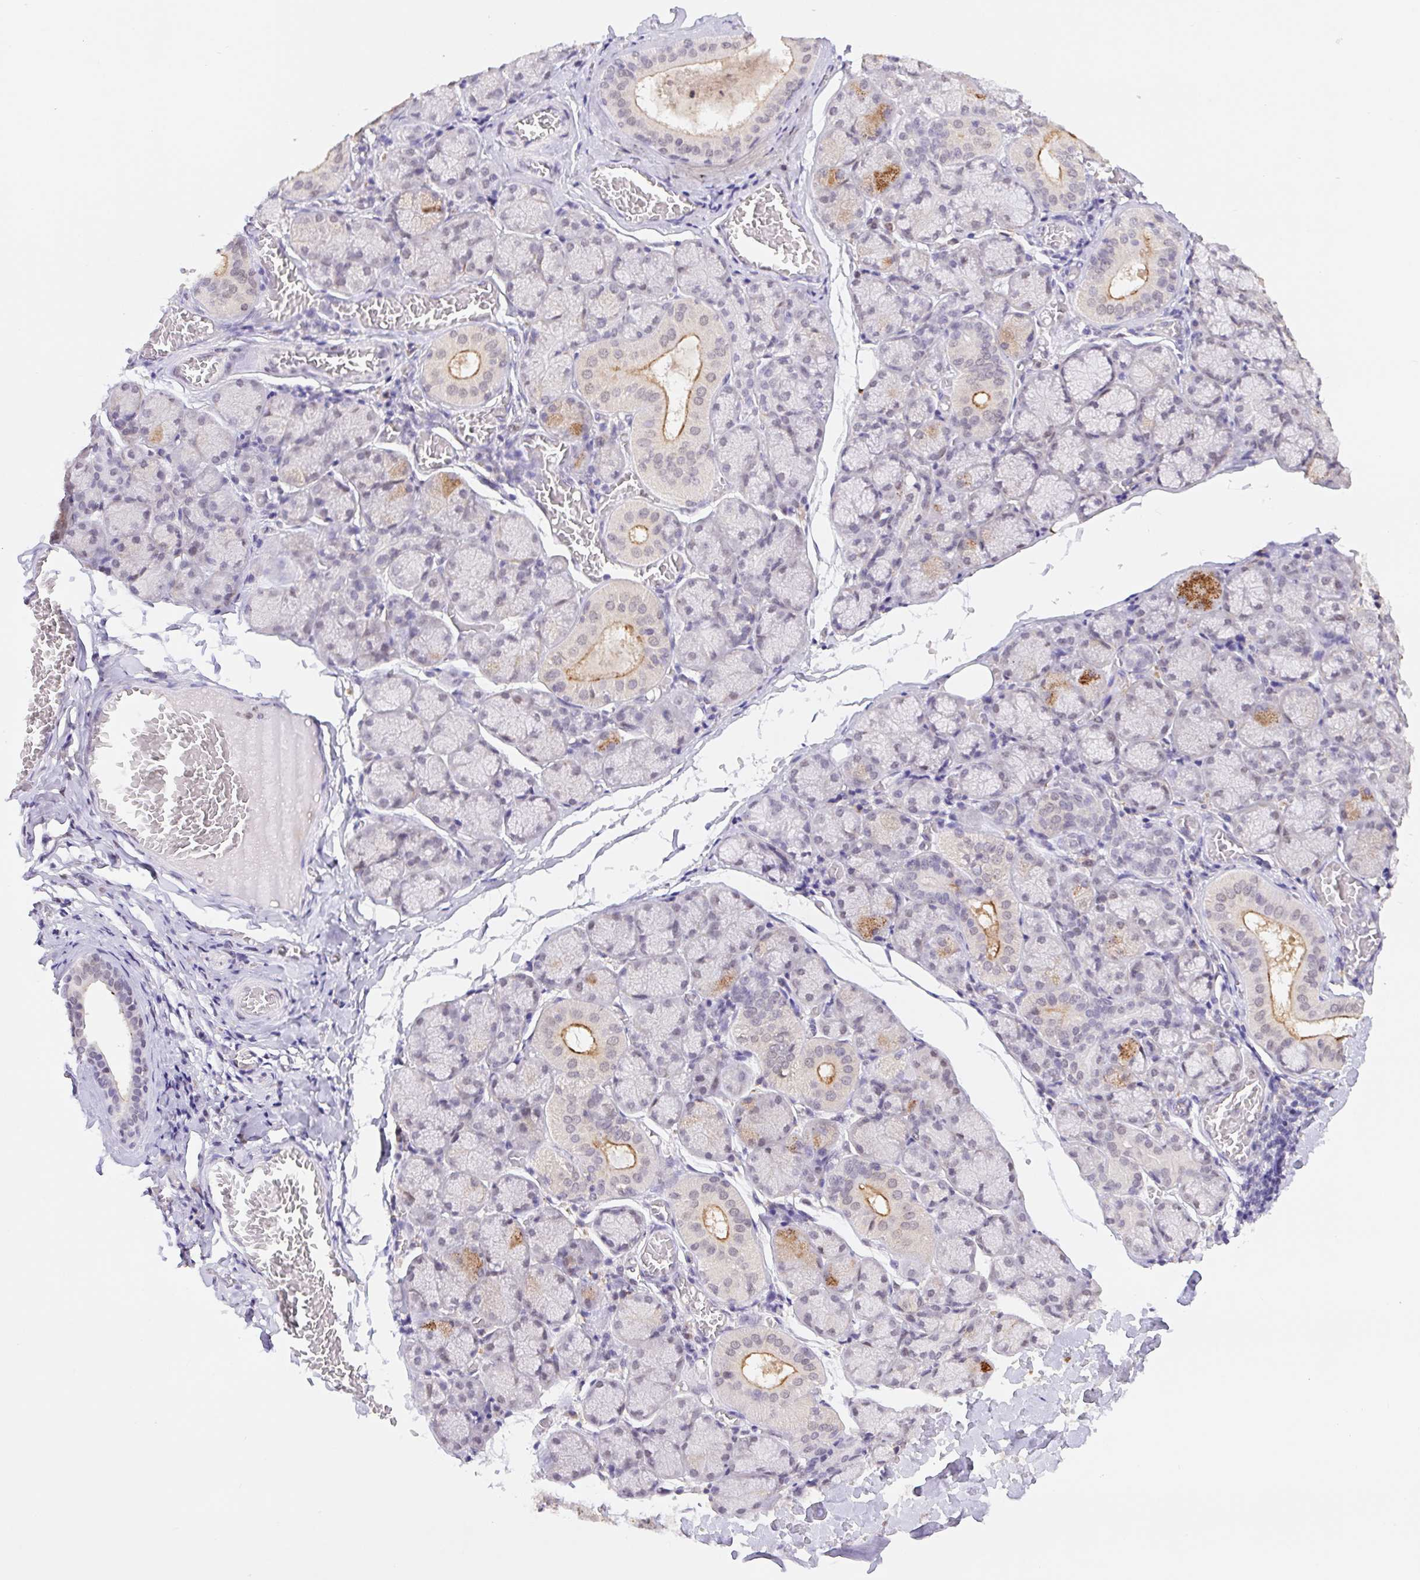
{"staining": {"intensity": "moderate", "quantity": "25%-75%", "location": "cytoplasmic/membranous"}, "tissue": "salivary gland", "cell_type": "Glandular cells", "image_type": "normal", "snomed": [{"axis": "morphology", "description": "Normal tissue, NOS"}, {"axis": "topography", "description": "Salivary gland"}], "caption": "A brown stain highlights moderate cytoplasmic/membranous expression of a protein in glandular cells of normal salivary gland.", "gene": "L3MBTL4", "patient": {"sex": "female", "age": 24}}